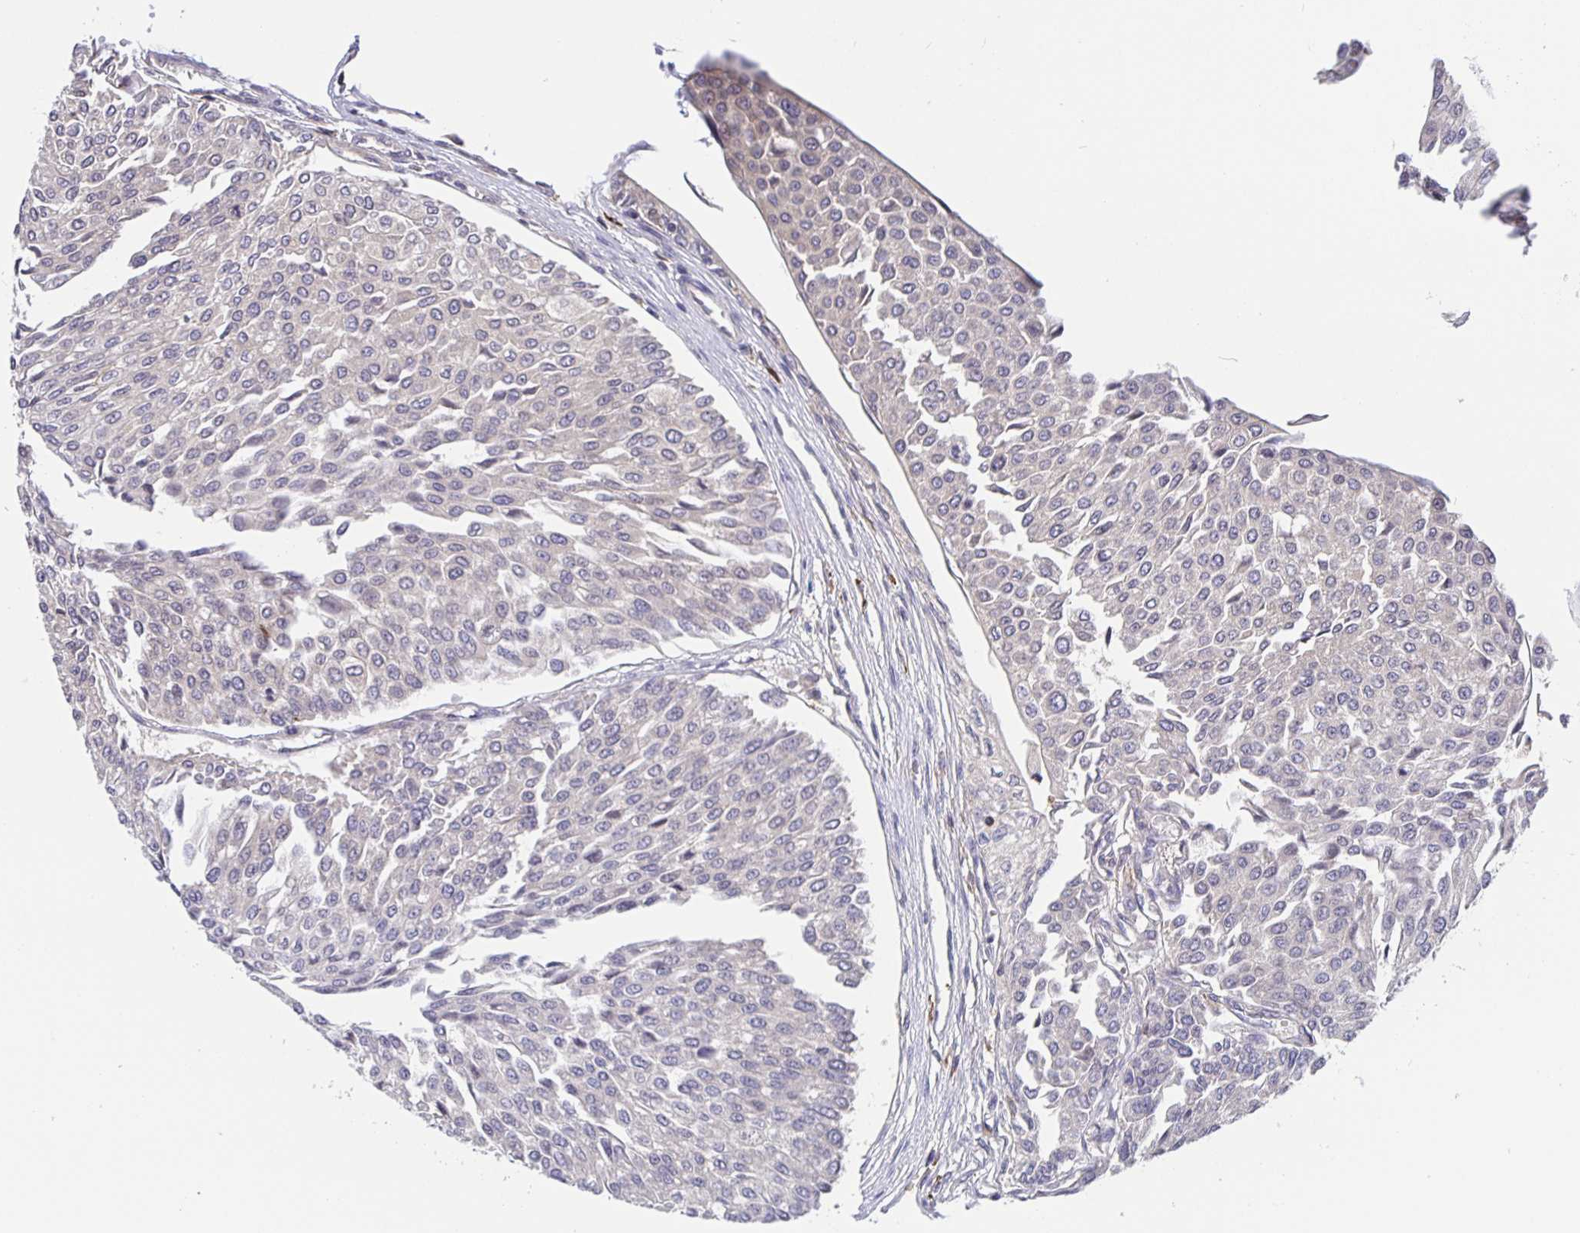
{"staining": {"intensity": "negative", "quantity": "none", "location": "none"}, "tissue": "urothelial cancer", "cell_type": "Tumor cells", "image_type": "cancer", "snomed": [{"axis": "morphology", "description": "Urothelial carcinoma, NOS"}, {"axis": "topography", "description": "Urinary bladder"}], "caption": "This is an immunohistochemistry histopathology image of urothelial cancer. There is no expression in tumor cells.", "gene": "FEM1C", "patient": {"sex": "male", "age": 67}}